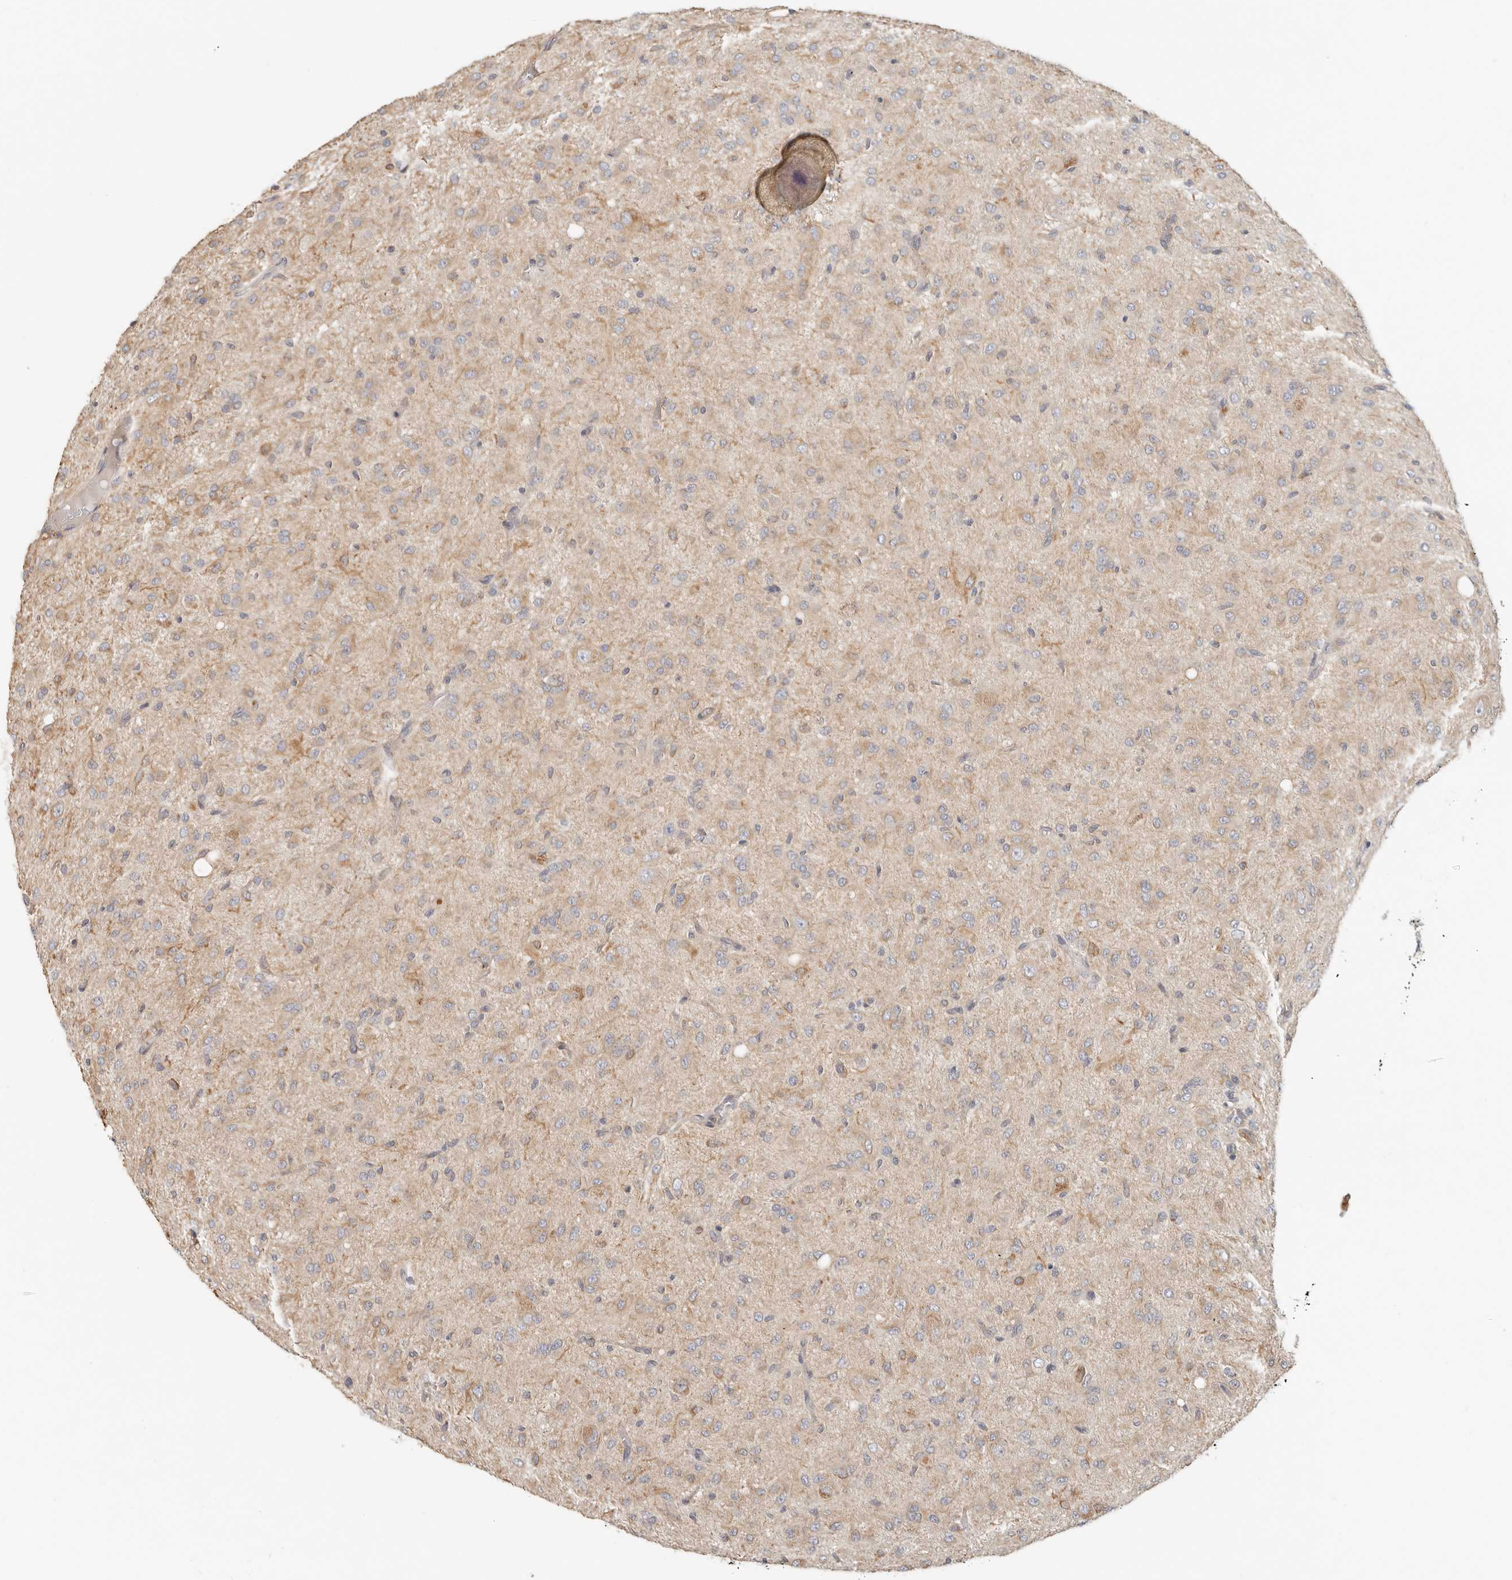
{"staining": {"intensity": "moderate", "quantity": "<25%", "location": "cytoplasmic/membranous"}, "tissue": "glioma", "cell_type": "Tumor cells", "image_type": "cancer", "snomed": [{"axis": "morphology", "description": "Glioma, malignant, High grade"}, {"axis": "topography", "description": "Brain"}], "caption": "IHC photomicrograph of neoplastic tissue: human glioma stained using IHC displays low levels of moderate protein expression localized specifically in the cytoplasmic/membranous of tumor cells, appearing as a cytoplasmic/membranous brown color.", "gene": "SPRING1", "patient": {"sex": "female", "age": 59}}